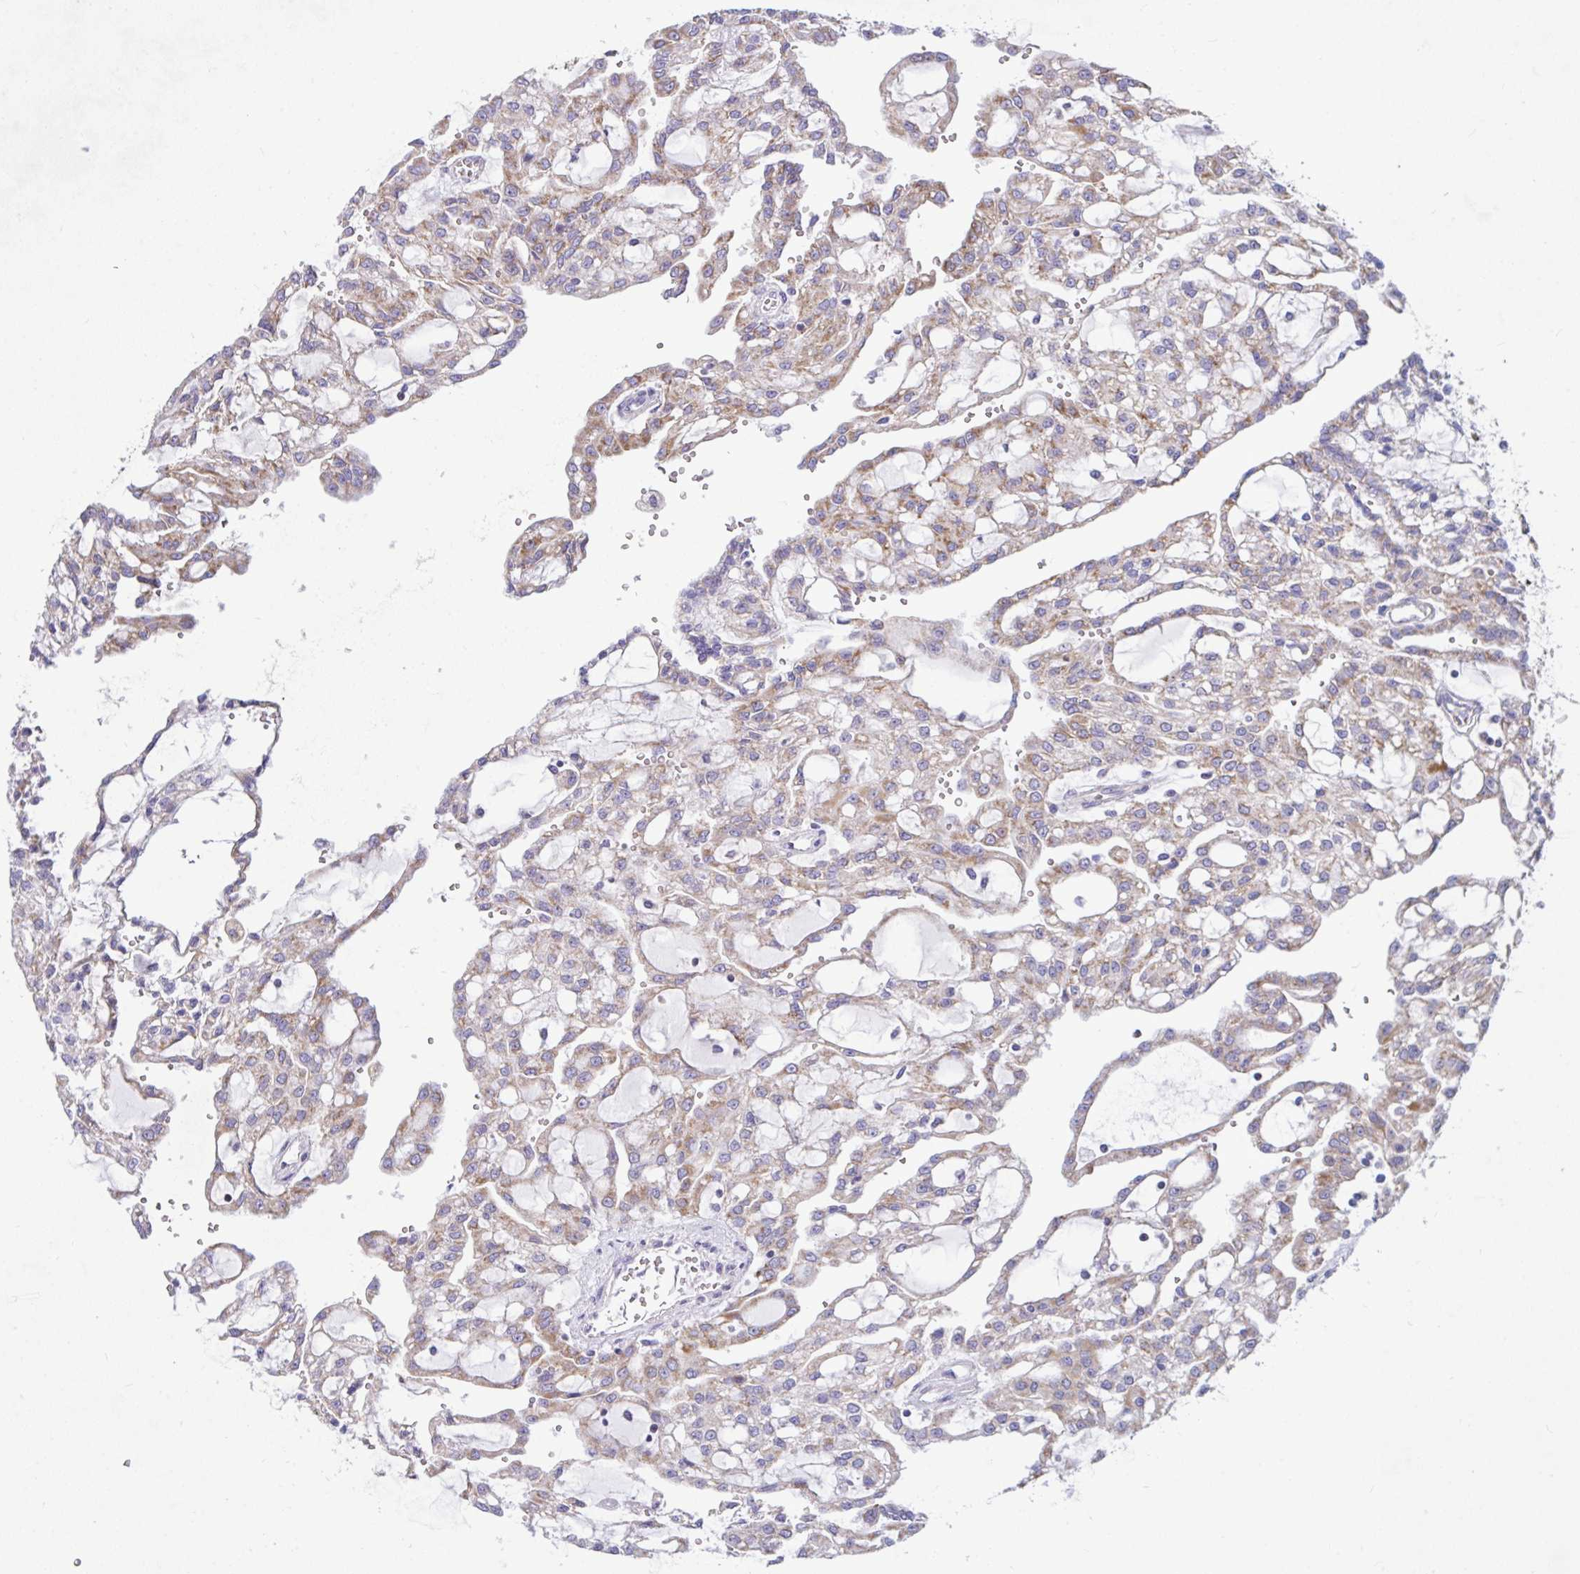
{"staining": {"intensity": "weak", "quantity": ">75%", "location": "cytoplasmic/membranous"}, "tissue": "renal cancer", "cell_type": "Tumor cells", "image_type": "cancer", "snomed": [{"axis": "morphology", "description": "Adenocarcinoma, NOS"}, {"axis": "topography", "description": "Kidney"}], "caption": "A histopathology image showing weak cytoplasmic/membranous positivity in about >75% of tumor cells in renal cancer (adenocarcinoma), as visualized by brown immunohistochemical staining.", "gene": "CEP63", "patient": {"sex": "male", "age": 63}}